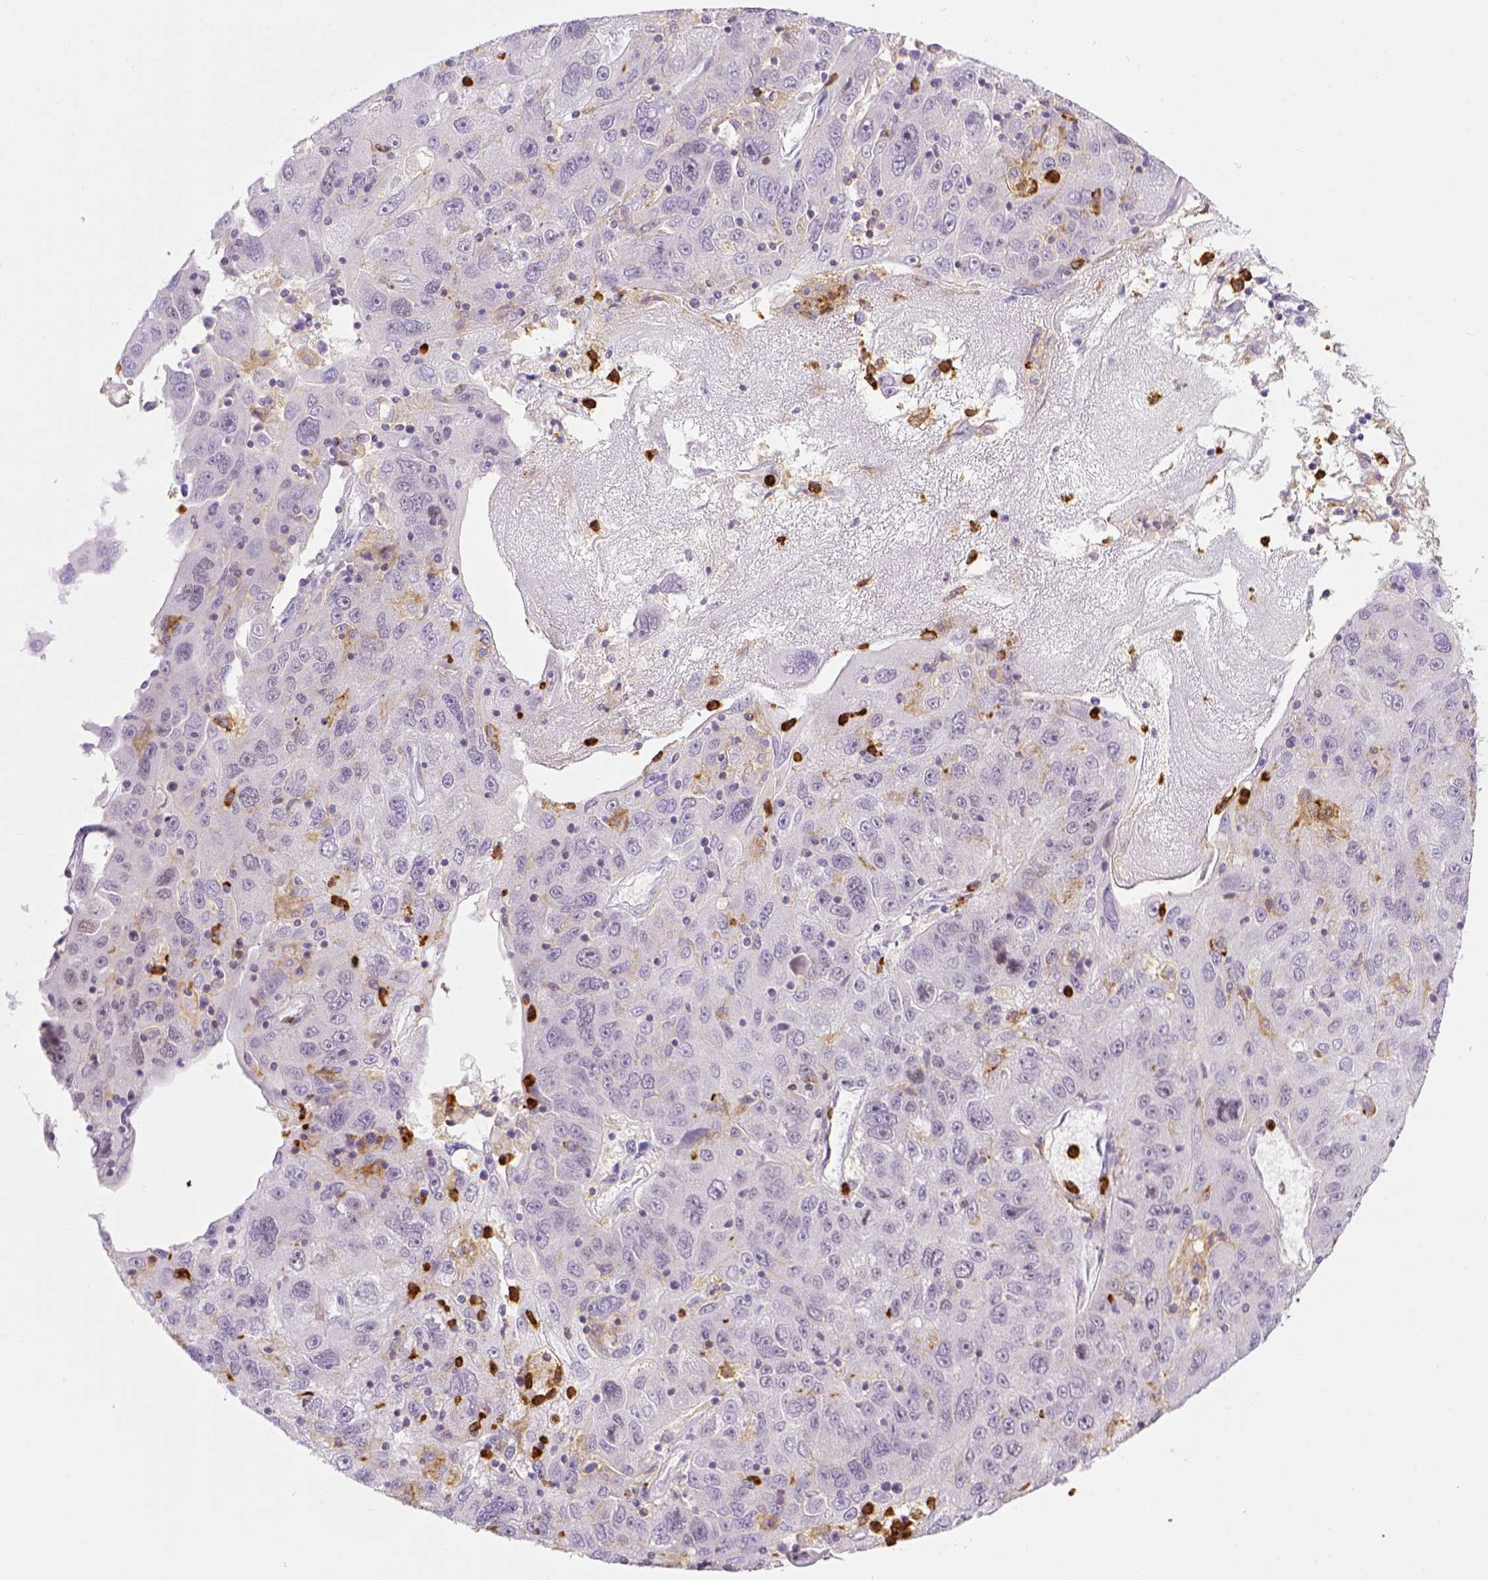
{"staining": {"intensity": "negative", "quantity": "none", "location": "none"}, "tissue": "stomach cancer", "cell_type": "Tumor cells", "image_type": "cancer", "snomed": [{"axis": "morphology", "description": "Adenocarcinoma, NOS"}, {"axis": "topography", "description": "Stomach"}], "caption": "Histopathology image shows no protein positivity in tumor cells of stomach adenocarcinoma tissue.", "gene": "ITGAM", "patient": {"sex": "male", "age": 56}}